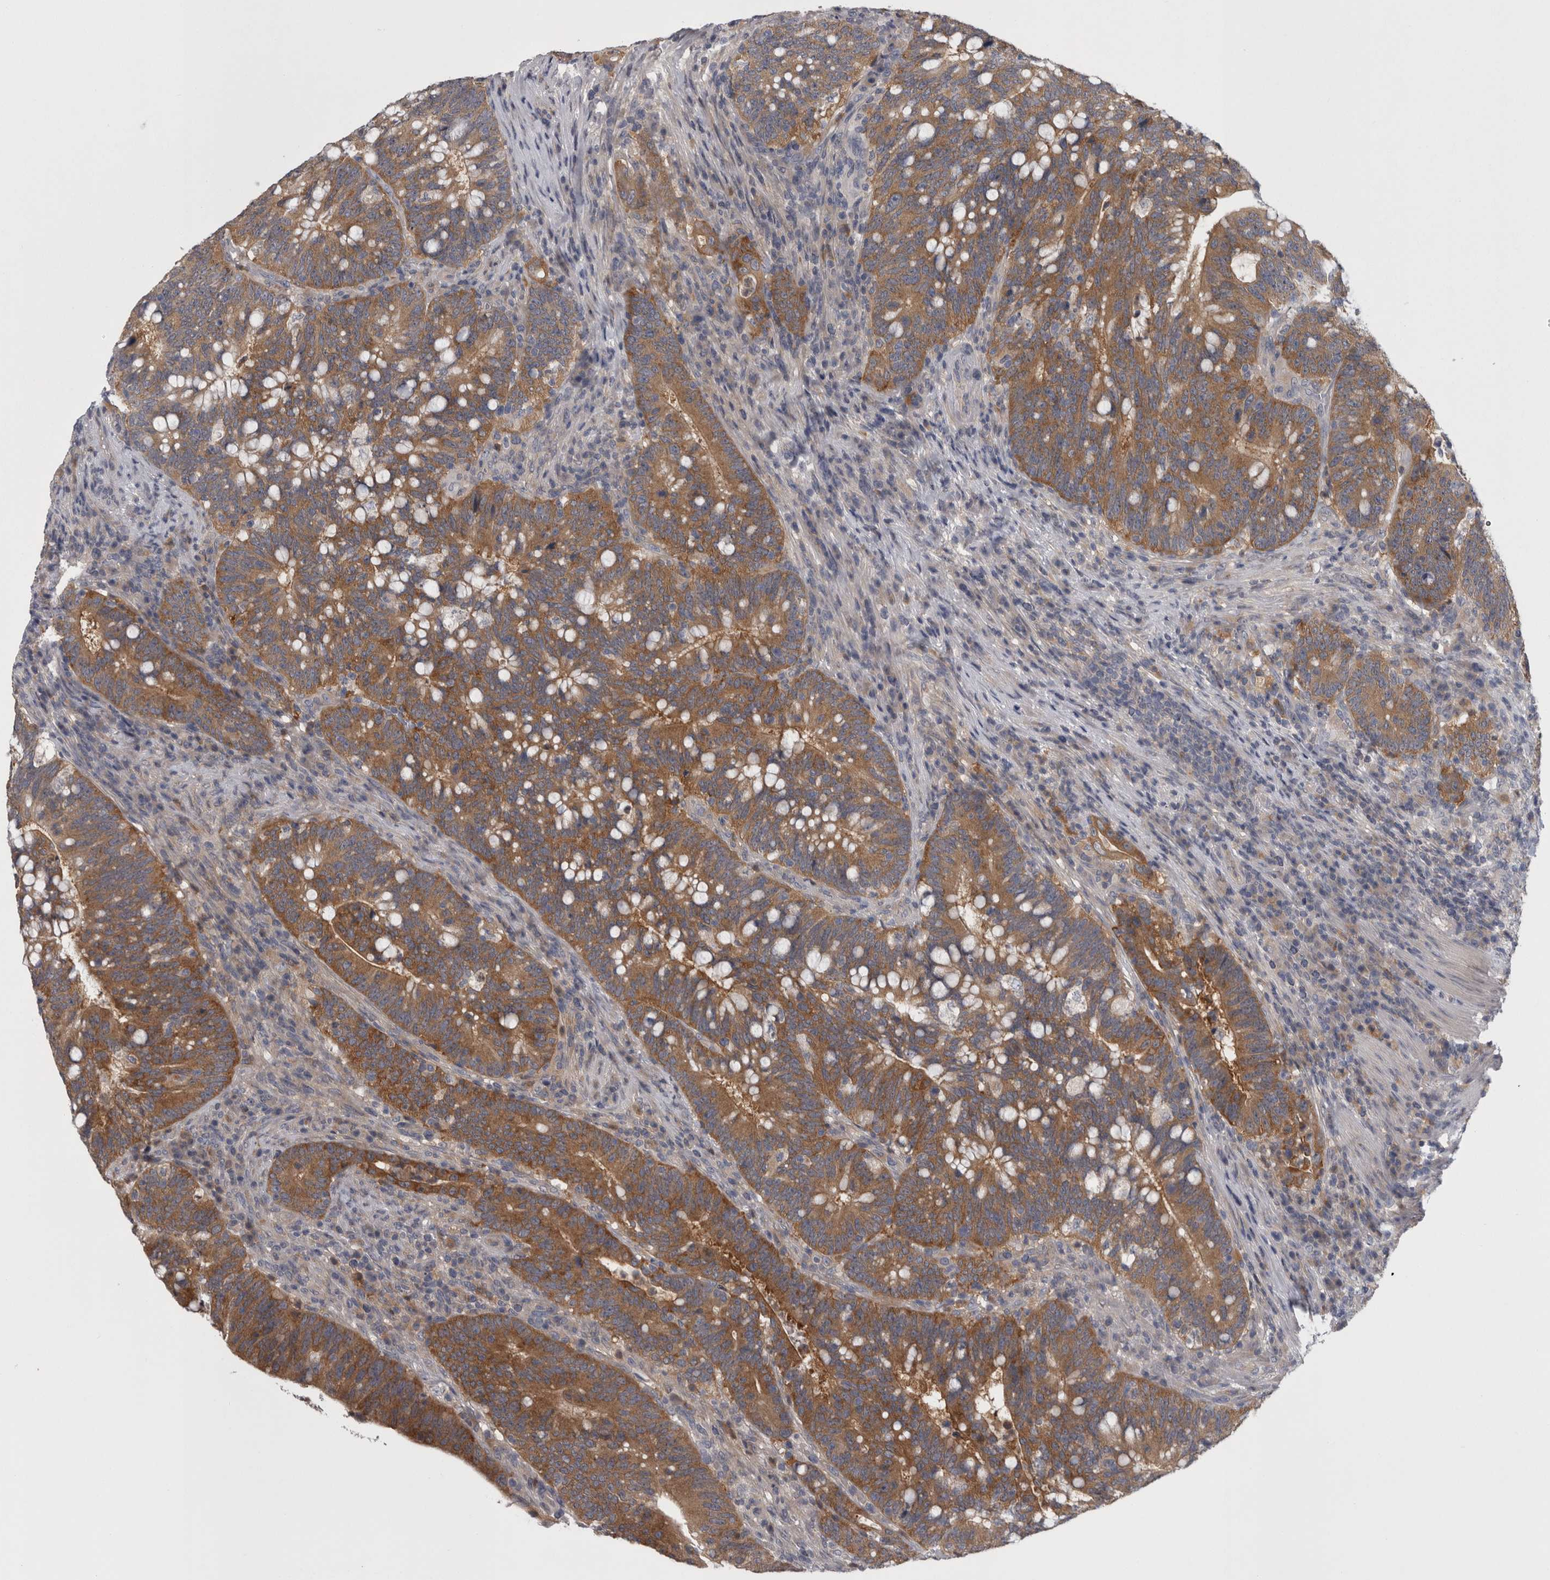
{"staining": {"intensity": "strong", "quantity": ">75%", "location": "cytoplasmic/membranous"}, "tissue": "colorectal cancer", "cell_type": "Tumor cells", "image_type": "cancer", "snomed": [{"axis": "morphology", "description": "Adenocarcinoma, NOS"}, {"axis": "topography", "description": "Colon"}], "caption": "Tumor cells show high levels of strong cytoplasmic/membranous expression in approximately >75% of cells in human colorectal cancer.", "gene": "PRKCI", "patient": {"sex": "female", "age": 66}}